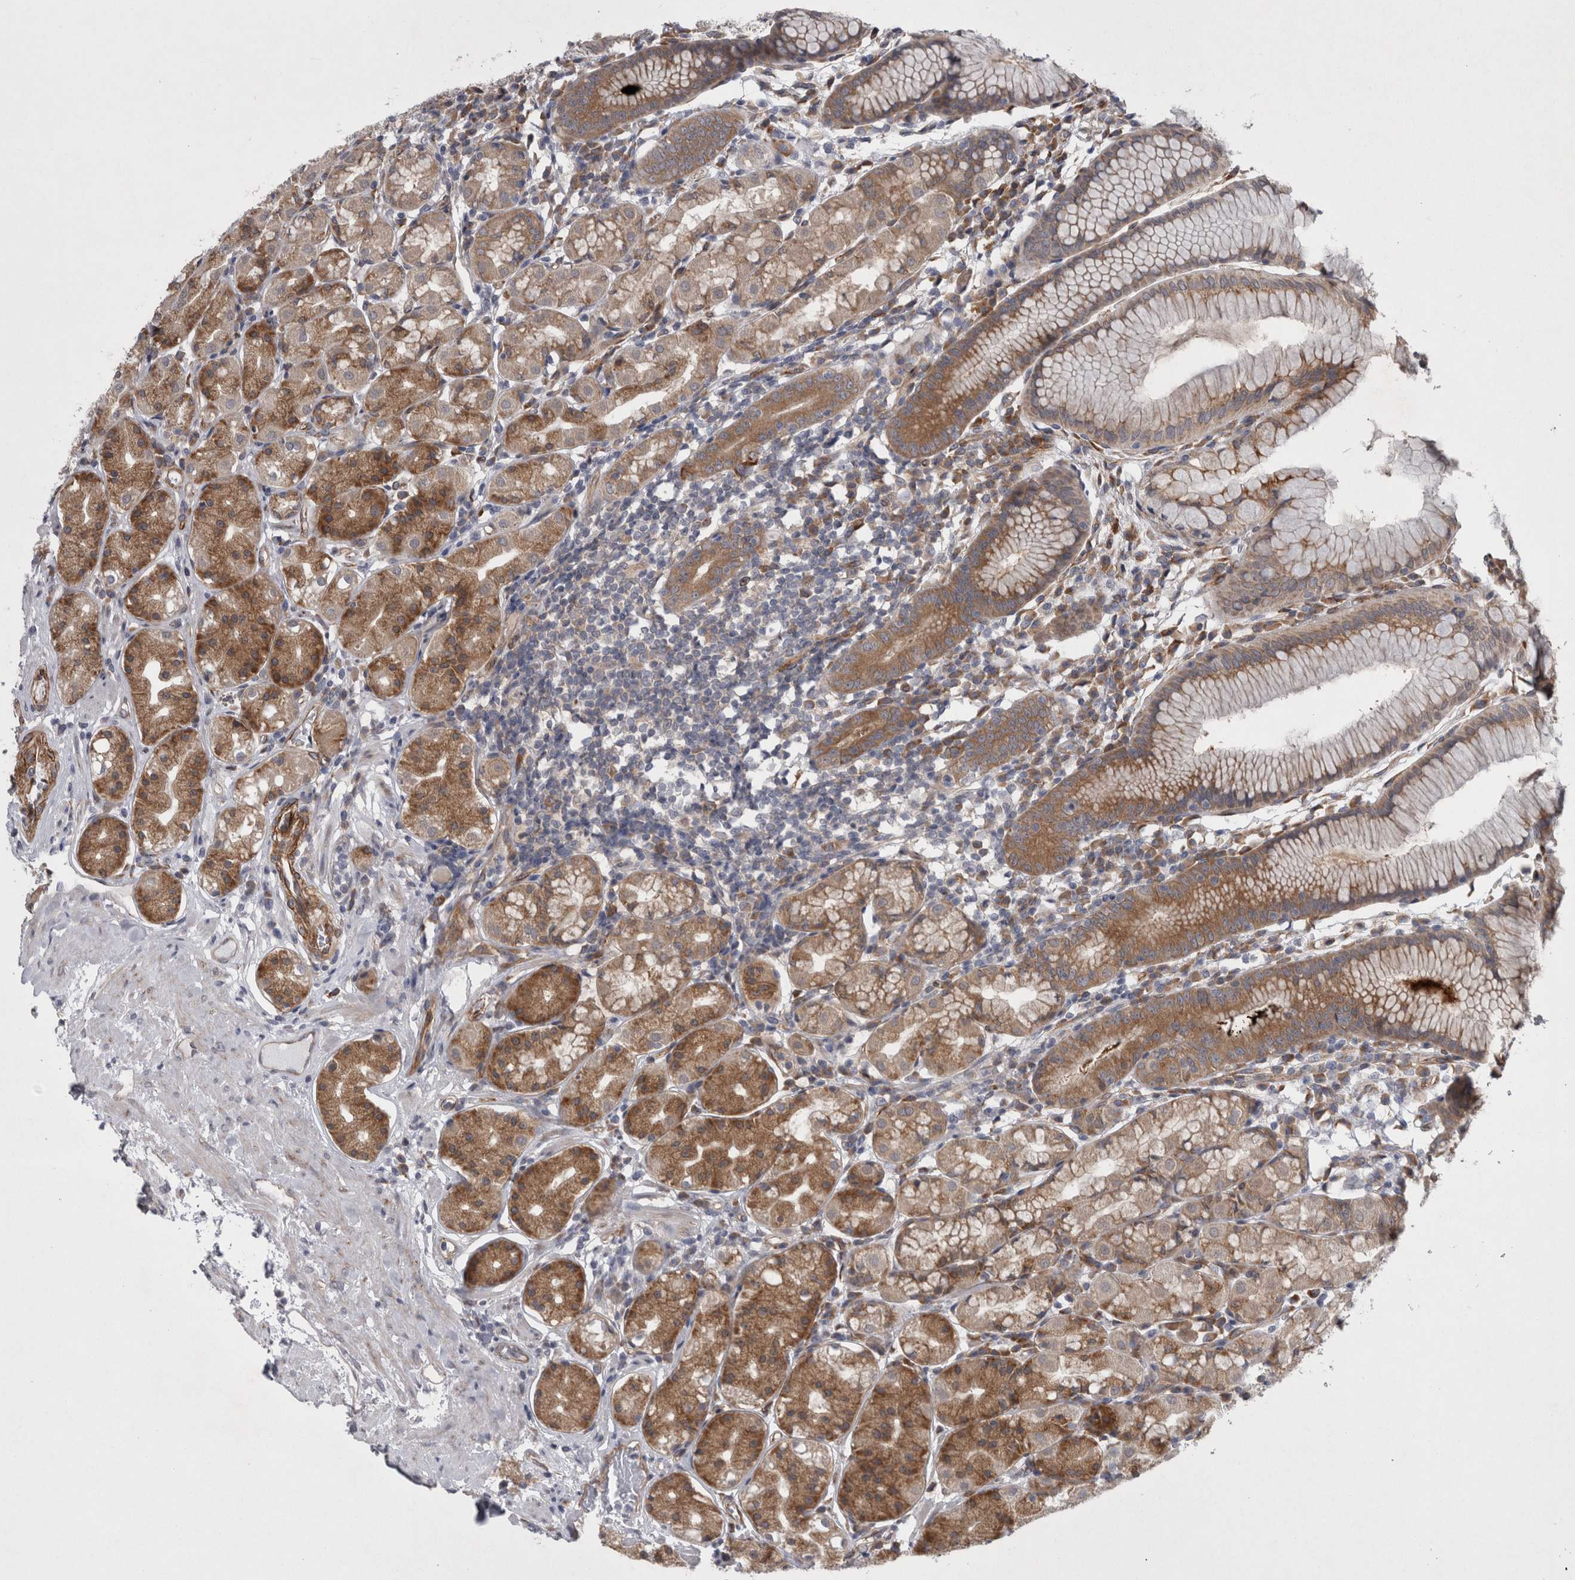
{"staining": {"intensity": "moderate", "quantity": ">75%", "location": "cytoplasmic/membranous"}, "tissue": "stomach", "cell_type": "Glandular cells", "image_type": "normal", "snomed": [{"axis": "morphology", "description": "Normal tissue, NOS"}, {"axis": "topography", "description": "Stomach, lower"}], "caption": "A histopathology image of human stomach stained for a protein exhibits moderate cytoplasmic/membranous brown staining in glandular cells. (DAB (3,3'-diaminobenzidine) = brown stain, brightfield microscopy at high magnification).", "gene": "DDX6", "patient": {"sex": "female", "age": 56}}